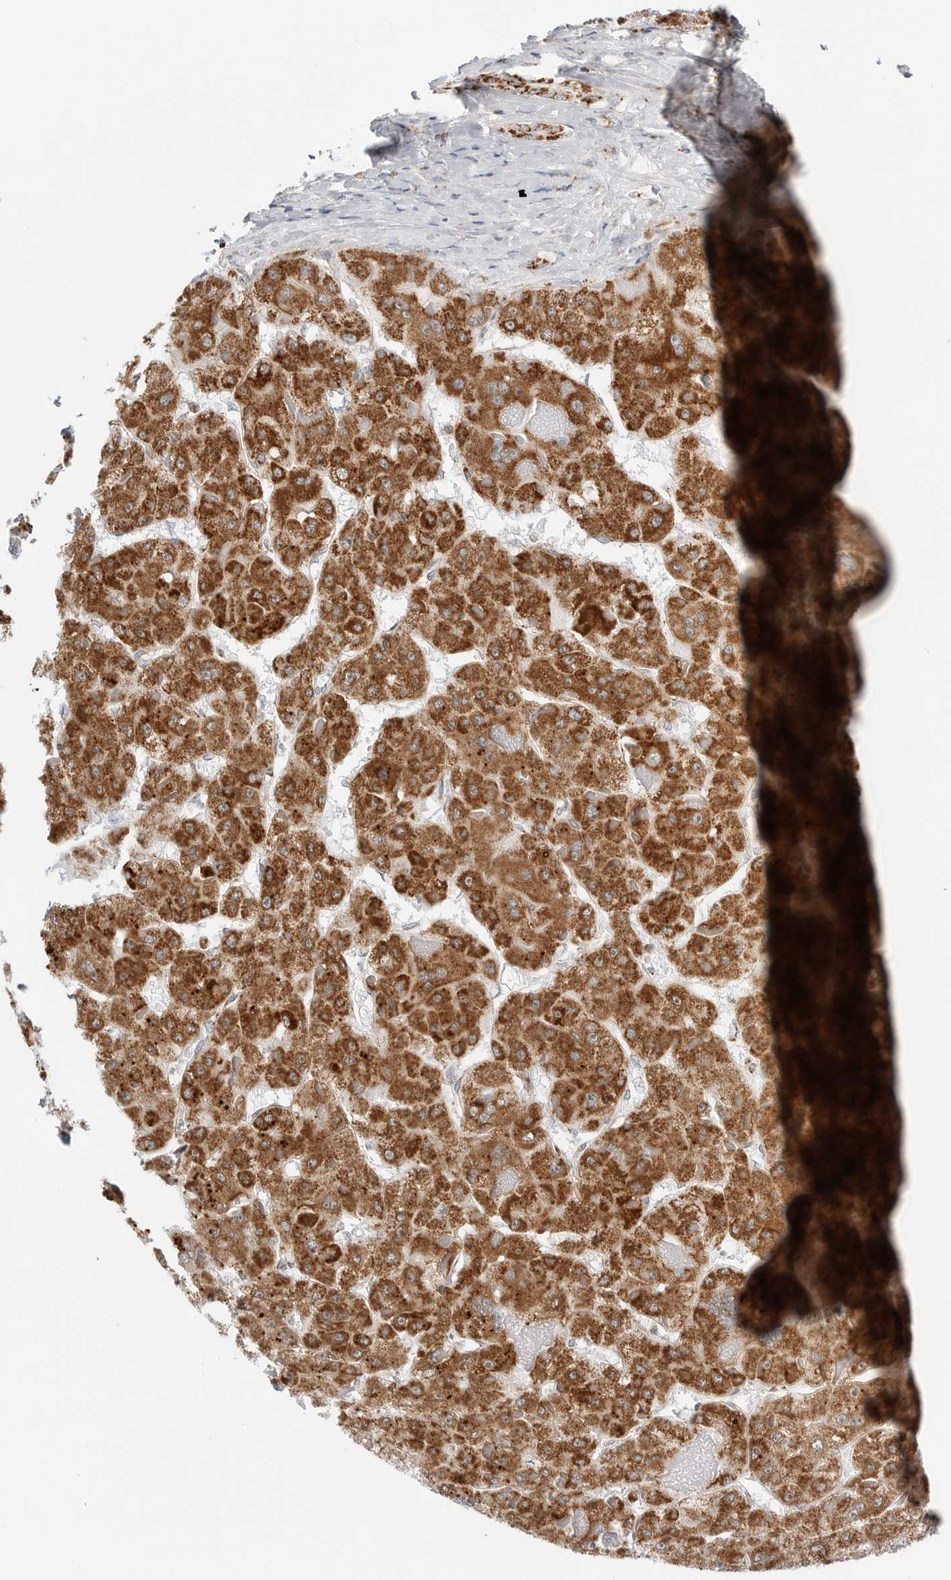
{"staining": {"intensity": "moderate", "quantity": ">75%", "location": "cytoplasmic/membranous"}, "tissue": "liver cancer", "cell_type": "Tumor cells", "image_type": "cancer", "snomed": [{"axis": "morphology", "description": "Carcinoma, Hepatocellular, NOS"}, {"axis": "topography", "description": "Liver"}], "caption": "Hepatocellular carcinoma (liver) stained with DAB (3,3'-diaminobenzidine) immunohistochemistry demonstrates medium levels of moderate cytoplasmic/membranous staining in approximately >75% of tumor cells.", "gene": "ATP5IF1", "patient": {"sex": "female", "age": 73}}